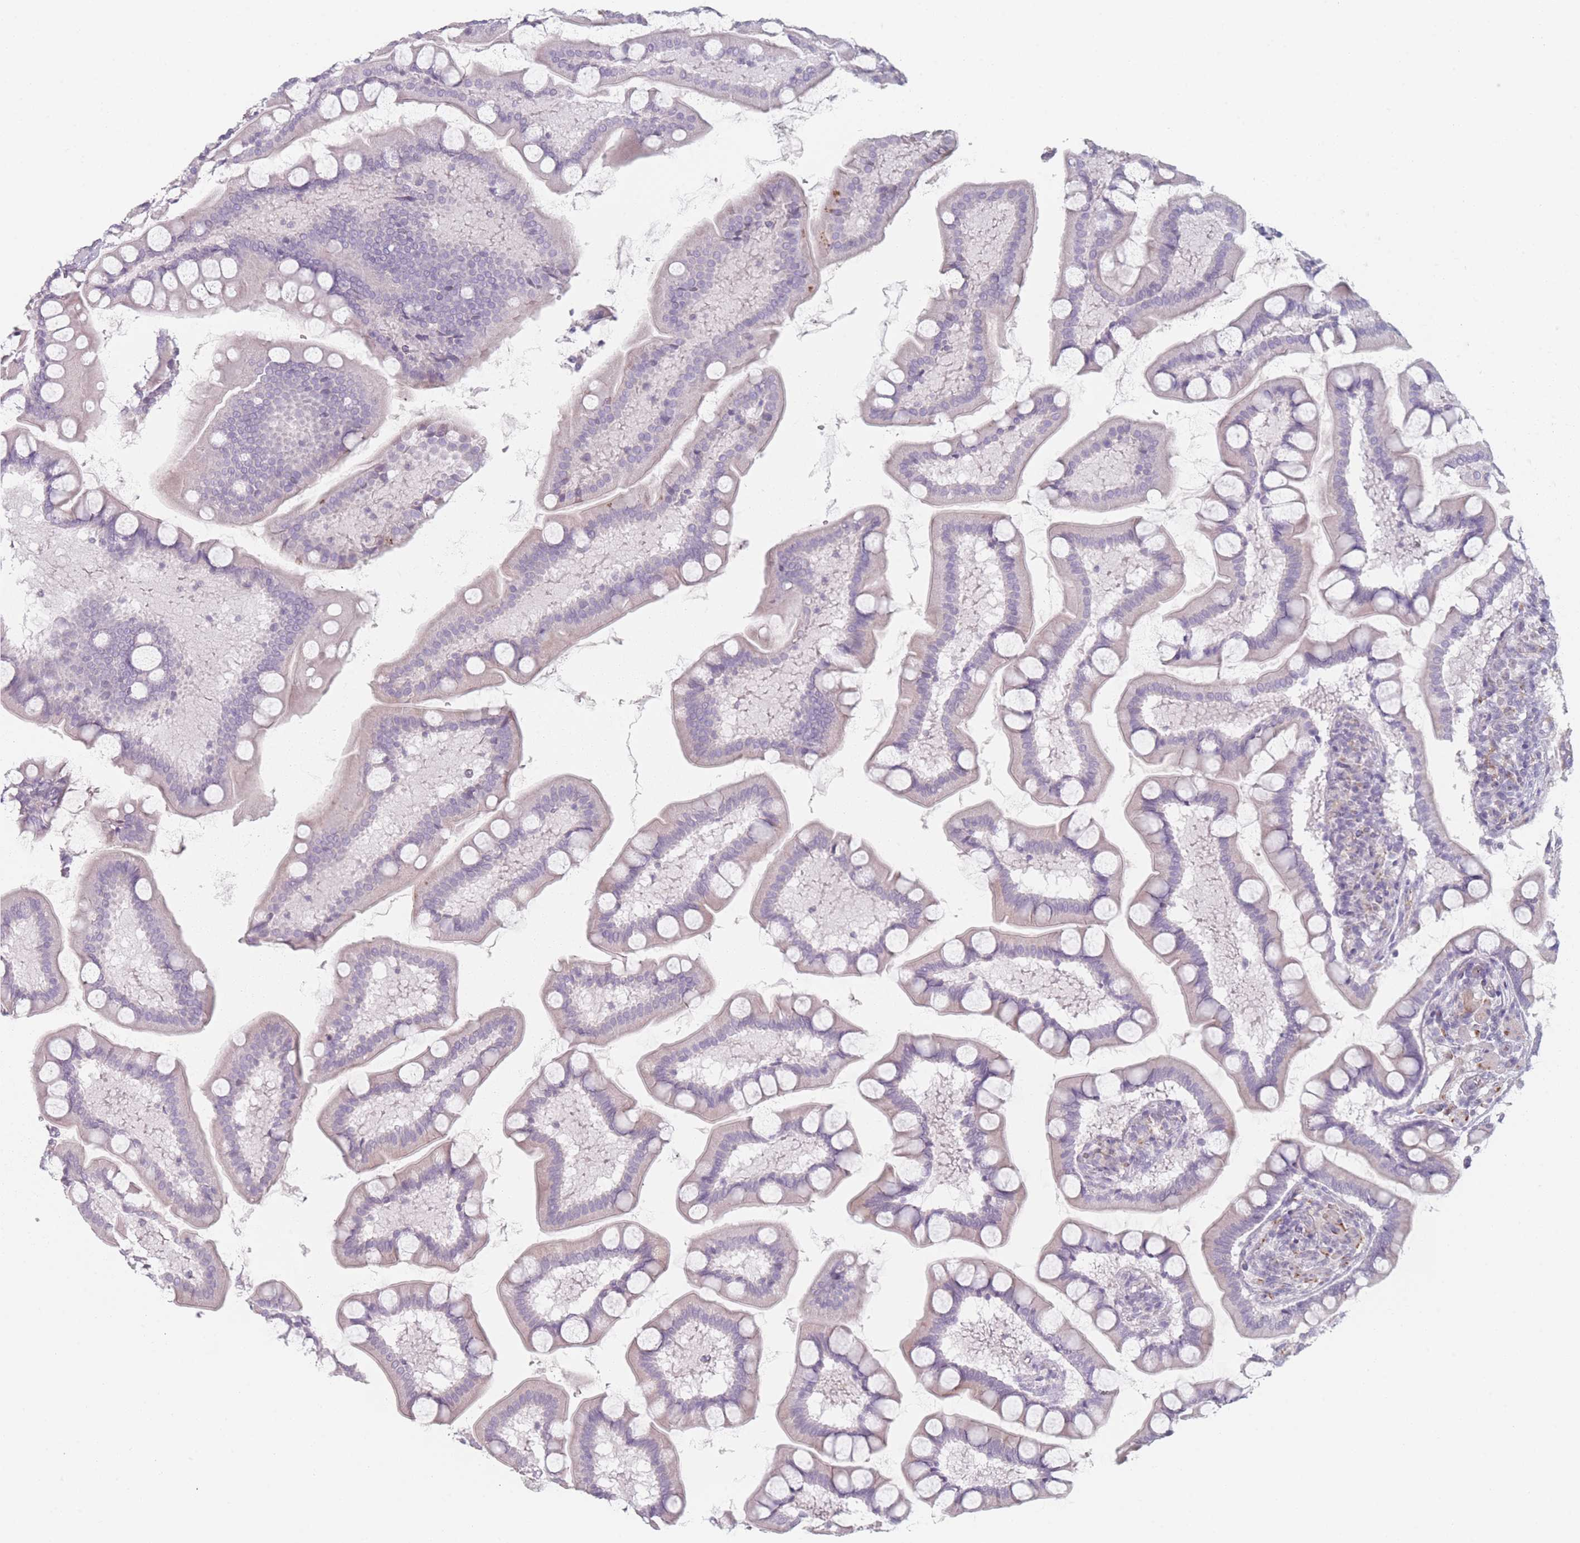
{"staining": {"intensity": "negative", "quantity": "none", "location": "none"}, "tissue": "small intestine", "cell_type": "Glandular cells", "image_type": "normal", "snomed": [{"axis": "morphology", "description": "Normal tissue, NOS"}, {"axis": "topography", "description": "Small intestine"}], "caption": "The micrograph exhibits no staining of glandular cells in normal small intestine. (DAB IHC with hematoxylin counter stain).", "gene": "RNF4", "patient": {"sex": "male", "age": 41}}